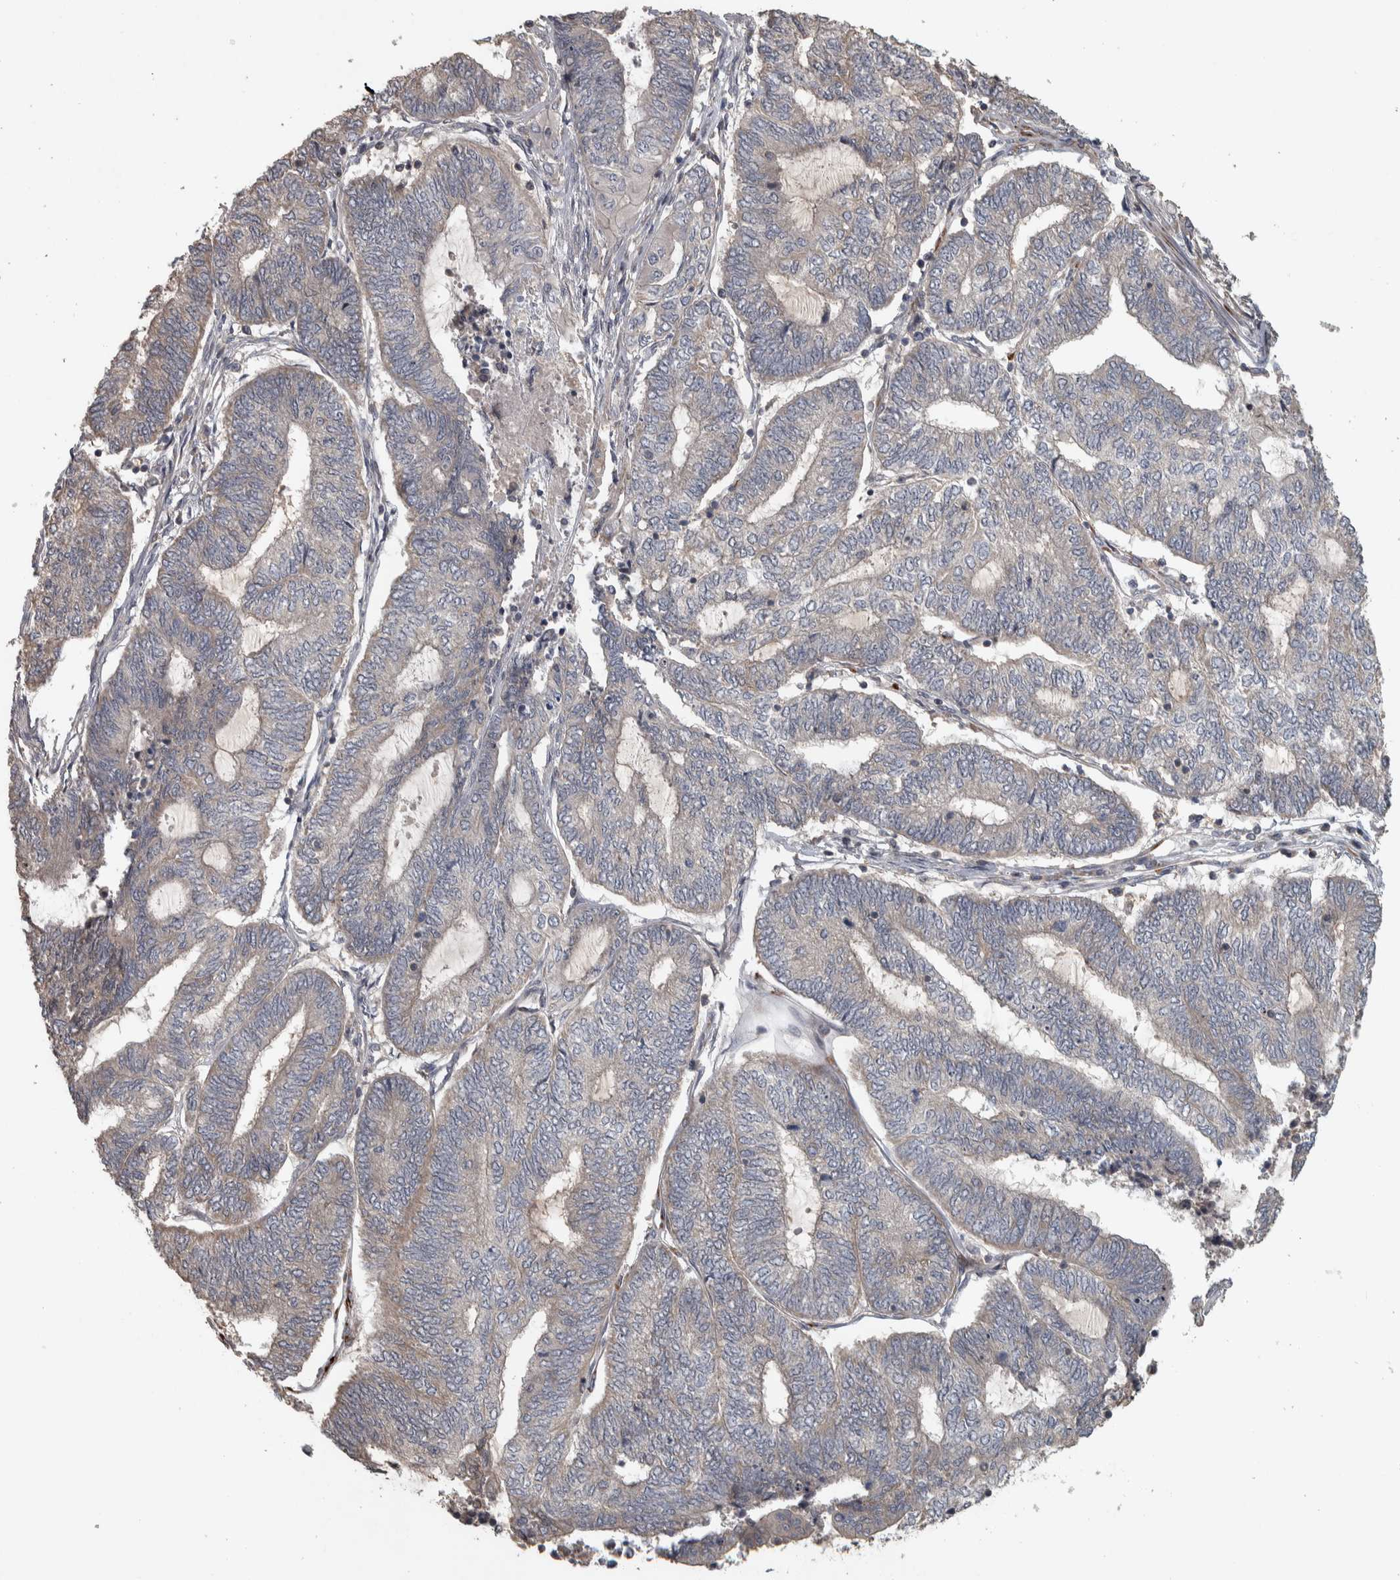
{"staining": {"intensity": "negative", "quantity": "none", "location": "none"}, "tissue": "endometrial cancer", "cell_type": "Tumor cells", "image_type": "cancer", "snomed": [{"axis": "morphology", "description": "Adenocarcinoma, NOS"}, {"axis": "topography", "description": "Uterus"}, {"axis": "topography", "description": "Endometrium"}], "caption": "Tumor cells are negative for protein expression in human endometrial cancer (adenocarcinoma). The staining was performed using DAB (3,3'-diaminobenzidine) to visualize the protein expression in brown, while the nuclei were stained in blue with hematoxylin (Magnification: 20x).", "gene": "ERAL1", "patient": {"sex": "female", "age": 70}}